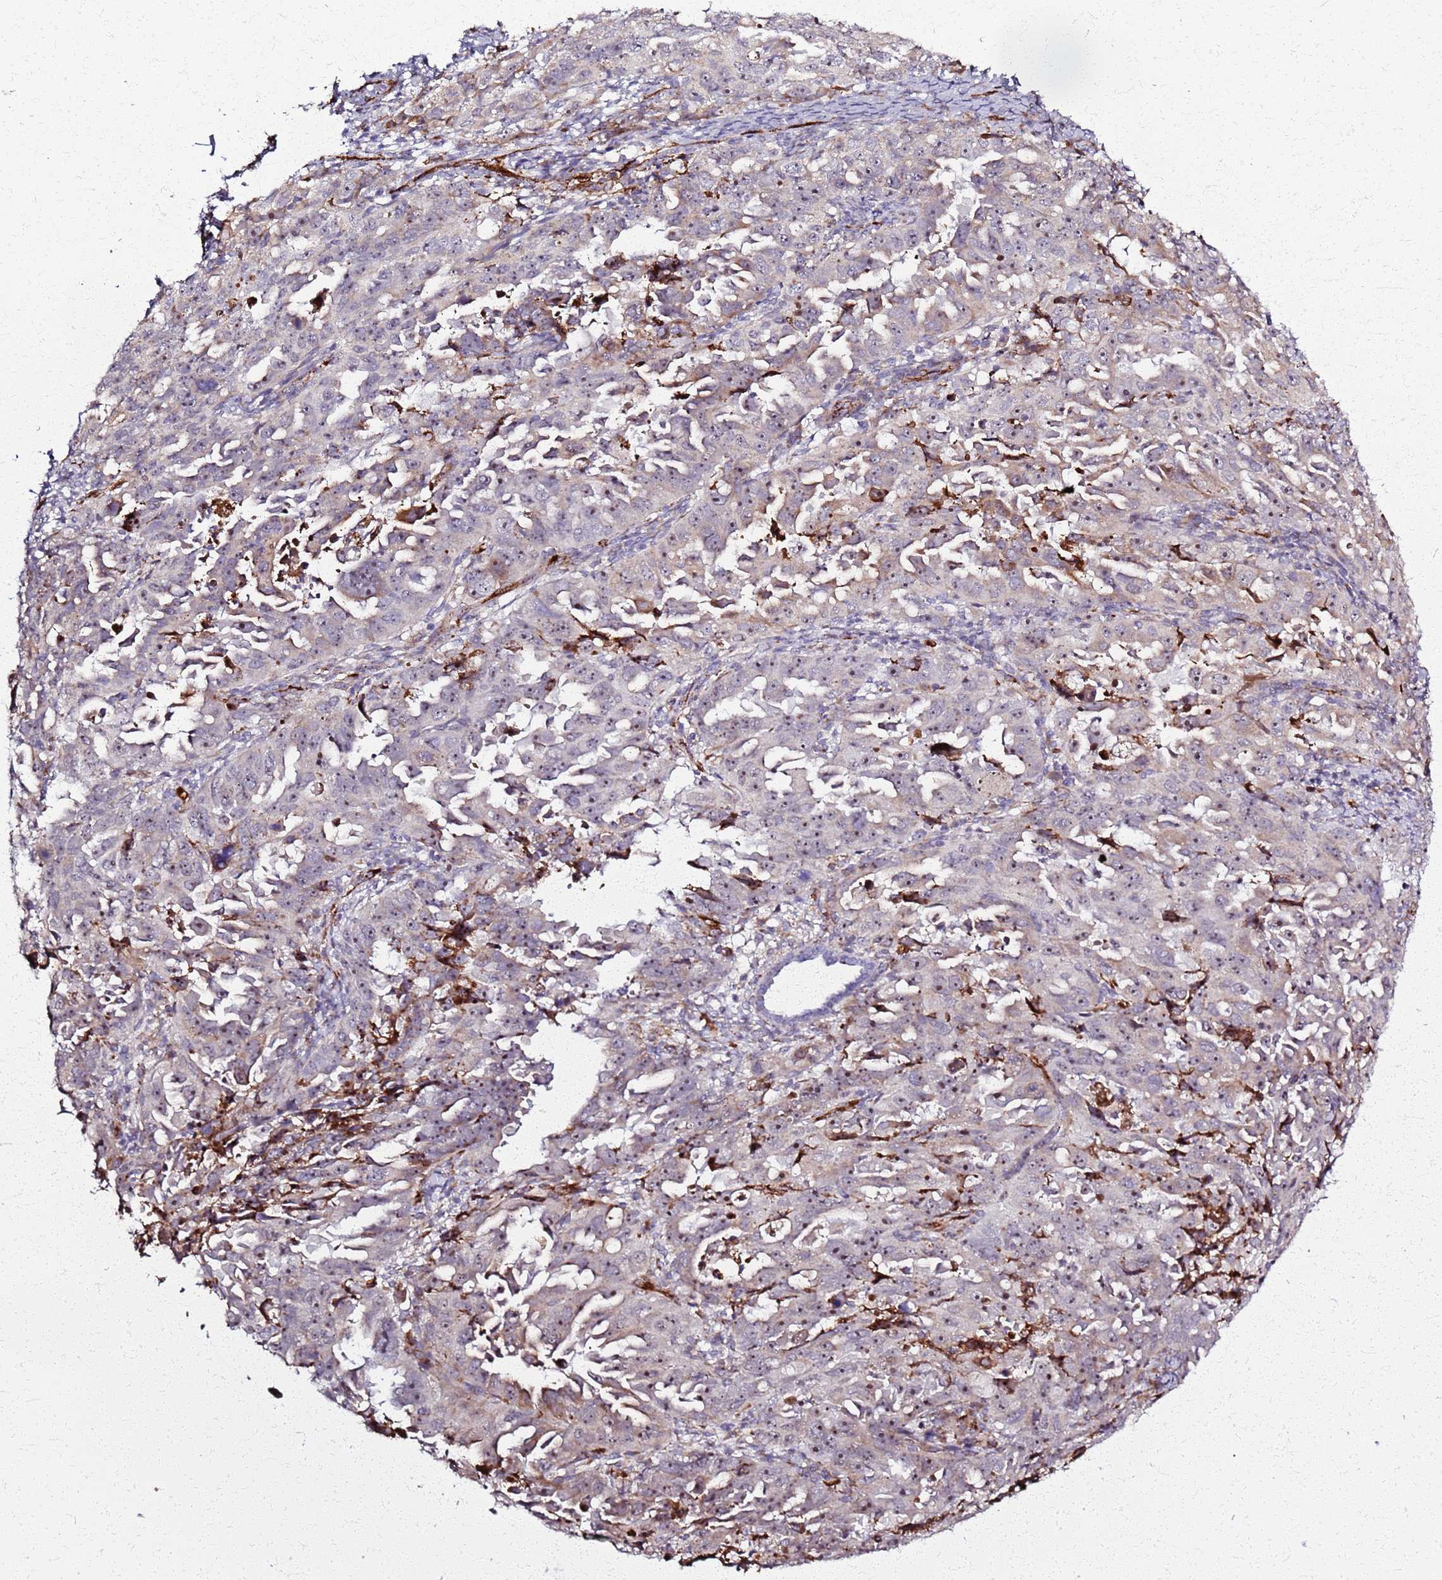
{"staining": {"intensity": "weak", "quantity": "25%-75%", "location": "cytoplasmic/membranous,nuclear"}, "tissue": "endometrial cancer", "cell_type": "Tumor cells", "image_type": "cancer", "snomed": [{"axis": "morphology", "description": "Adenocarcinoma, NOS"}, {"axis": "topography", "description": "Endometrium"}], "caption": "The immunohistochemical stain shows weak cytoplasmic/membranous and nuclear expression in tumor cells of endometrial cancer tissue.", "gene": "KRI1", "patient": {"sex": "female", "age": 65}}